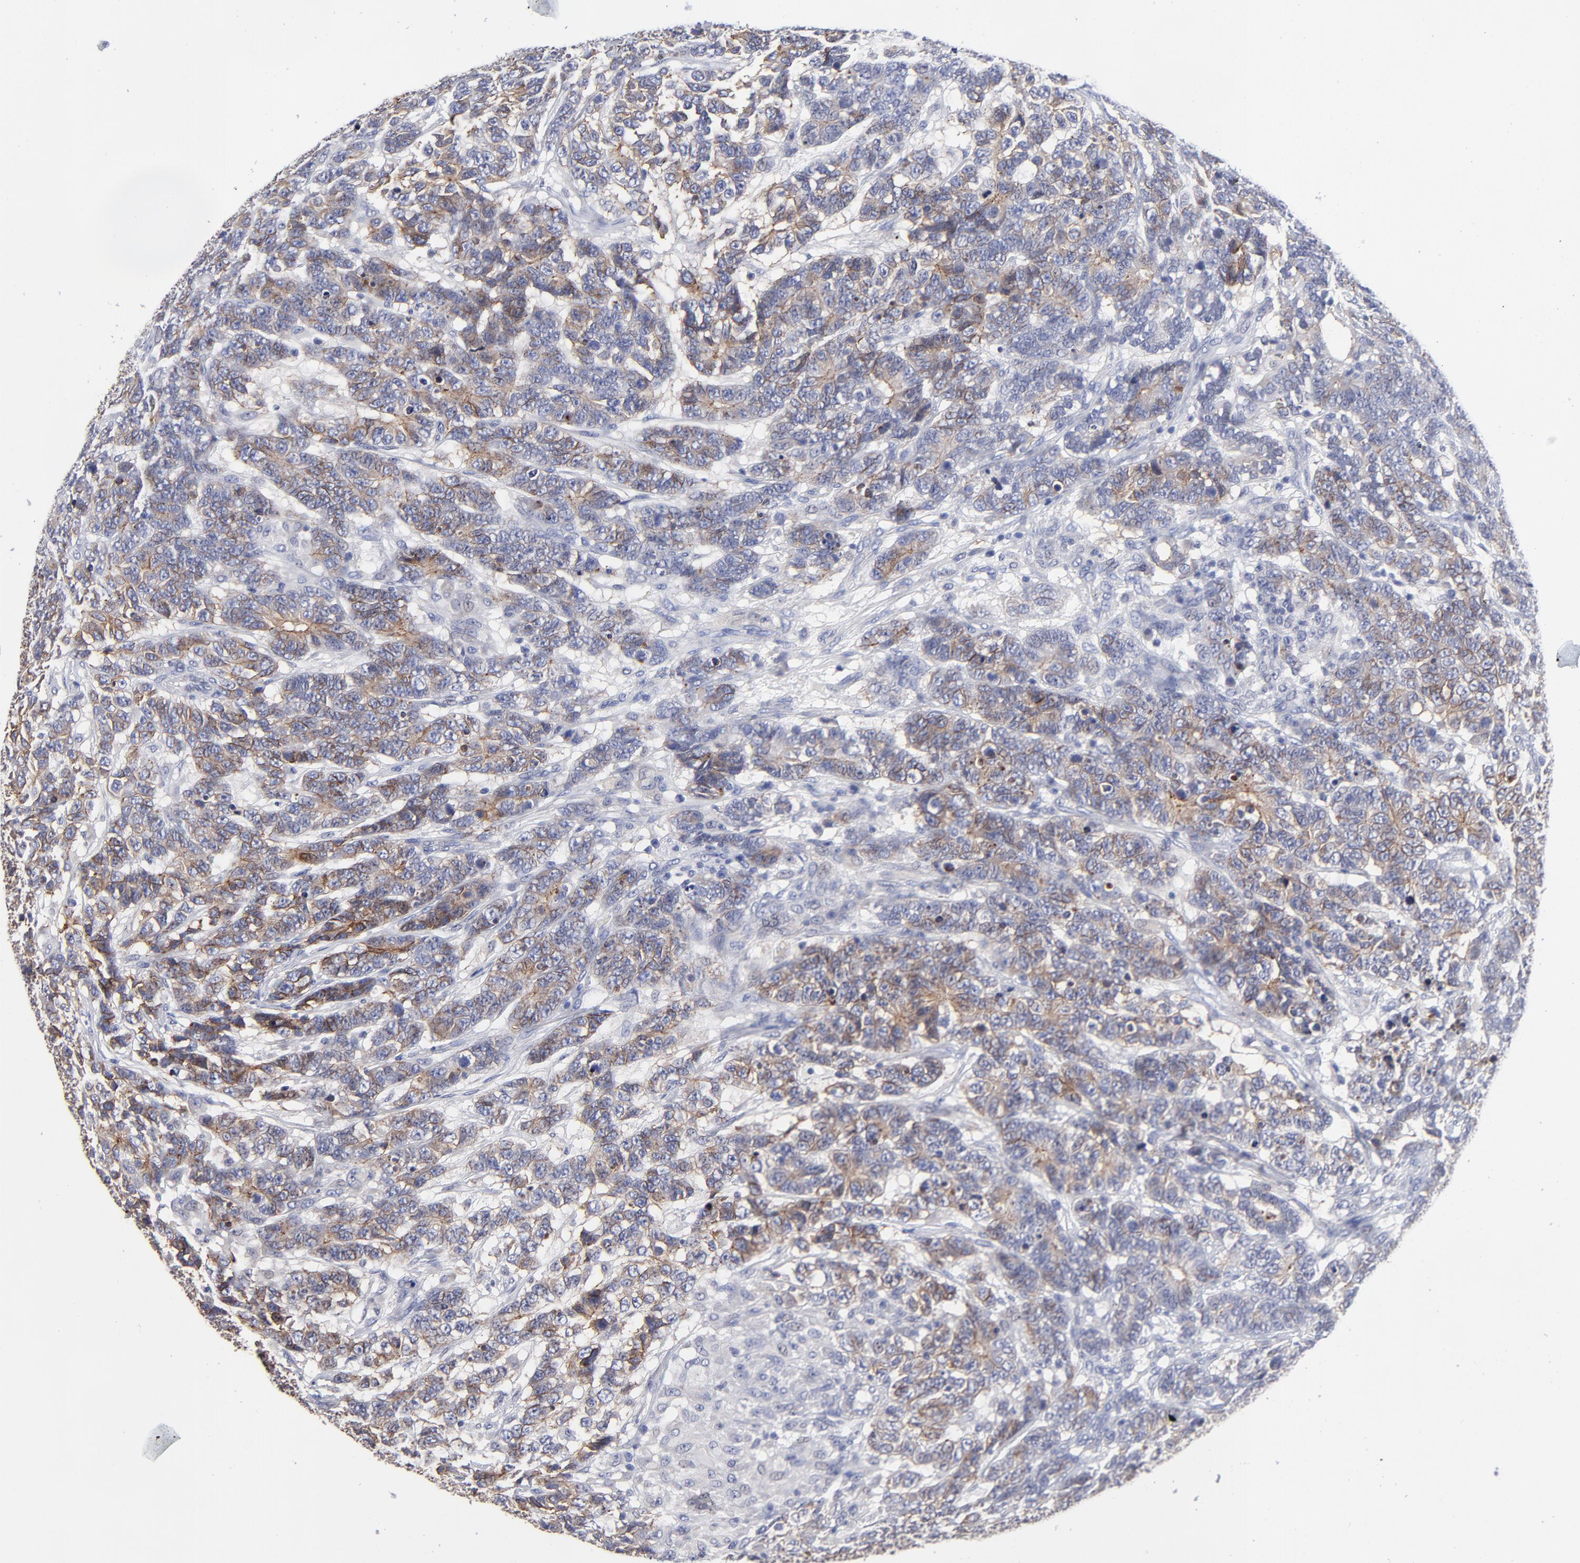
{"staining": {"intensity": "moderate", "quantity": "<25%", "location": "cytoplasmic/membranous"}, "tissue": "testis cancer", "cell_type": "Tumor cells", "image_type": "cancer", "snomed": [{"axis": "morphology", "description": "Carcinoma, Embryonal, NOS"}, {"axis": "topography", "description": "Testis"}], "caption": "Brown immunohistochemical staining in testis cancer (embryonal carcinoma) shows moderate cytoplasmic/membranous positivity in about <25% of tumor cells.", "gene": "CXADR", "patient": {"sex": "male", "age": 26}}